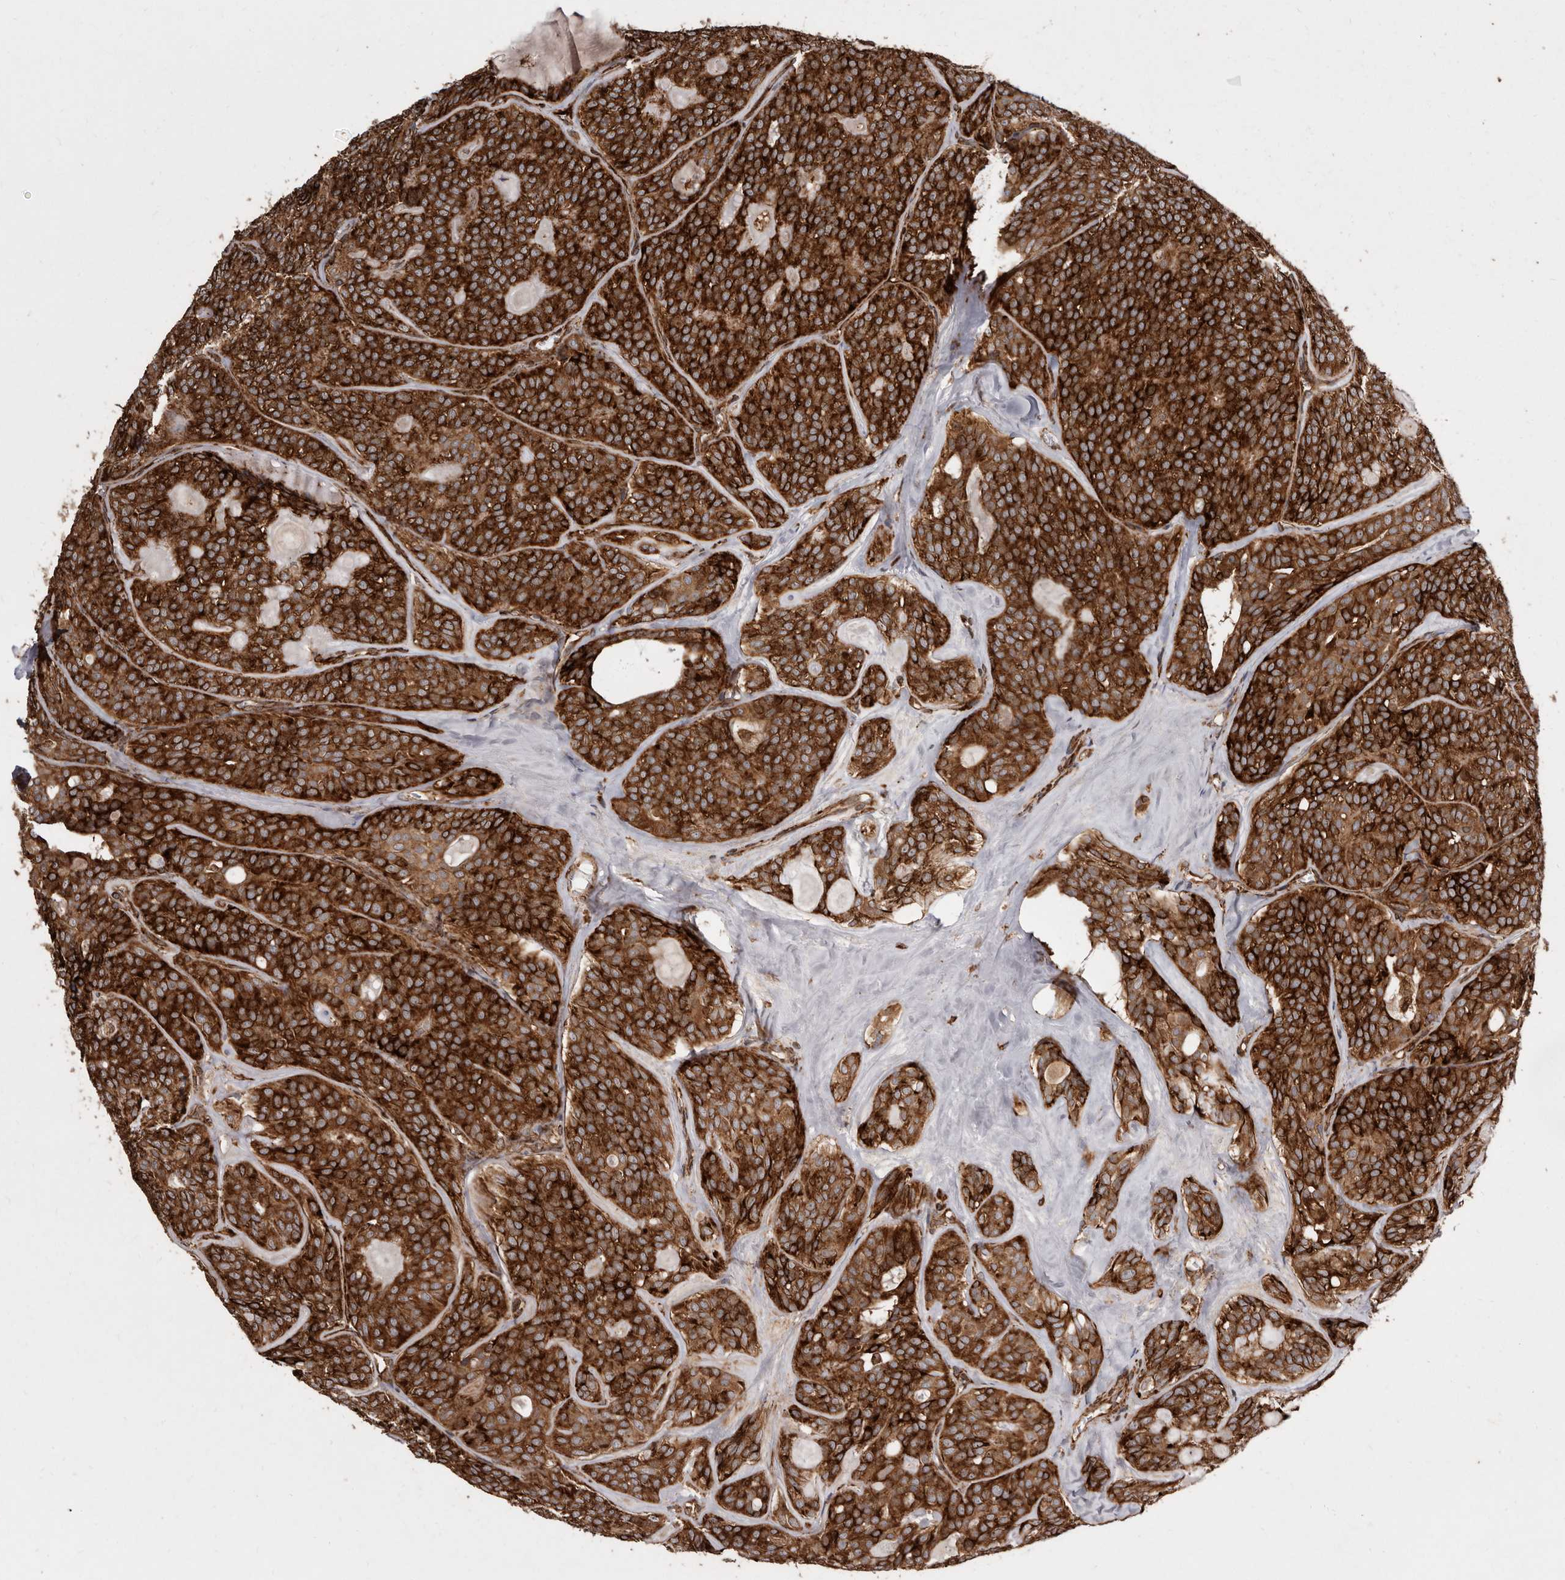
{"staining": {"intensity": "strong", "quantity": ">75%", "location": "cytoplasmic/membranous"}, "tissue": "head and neck cancer", "cell_type": "Tumor cells", "image_type": "cancer", "snomed": [{"axis": "morphology", "description": "Adenocarcinoma, NOS"}, {"axis": "topography", "description": "Head-Neck"}], "caption": "An image of human head and neck cancer (adenocarcinoma) stained for a protein demonstrates strong cytoplasmic/membranous brown staining in tumor cells.", "gene": "FLAD1", "patient": {"sex": "male", "age": 66}}